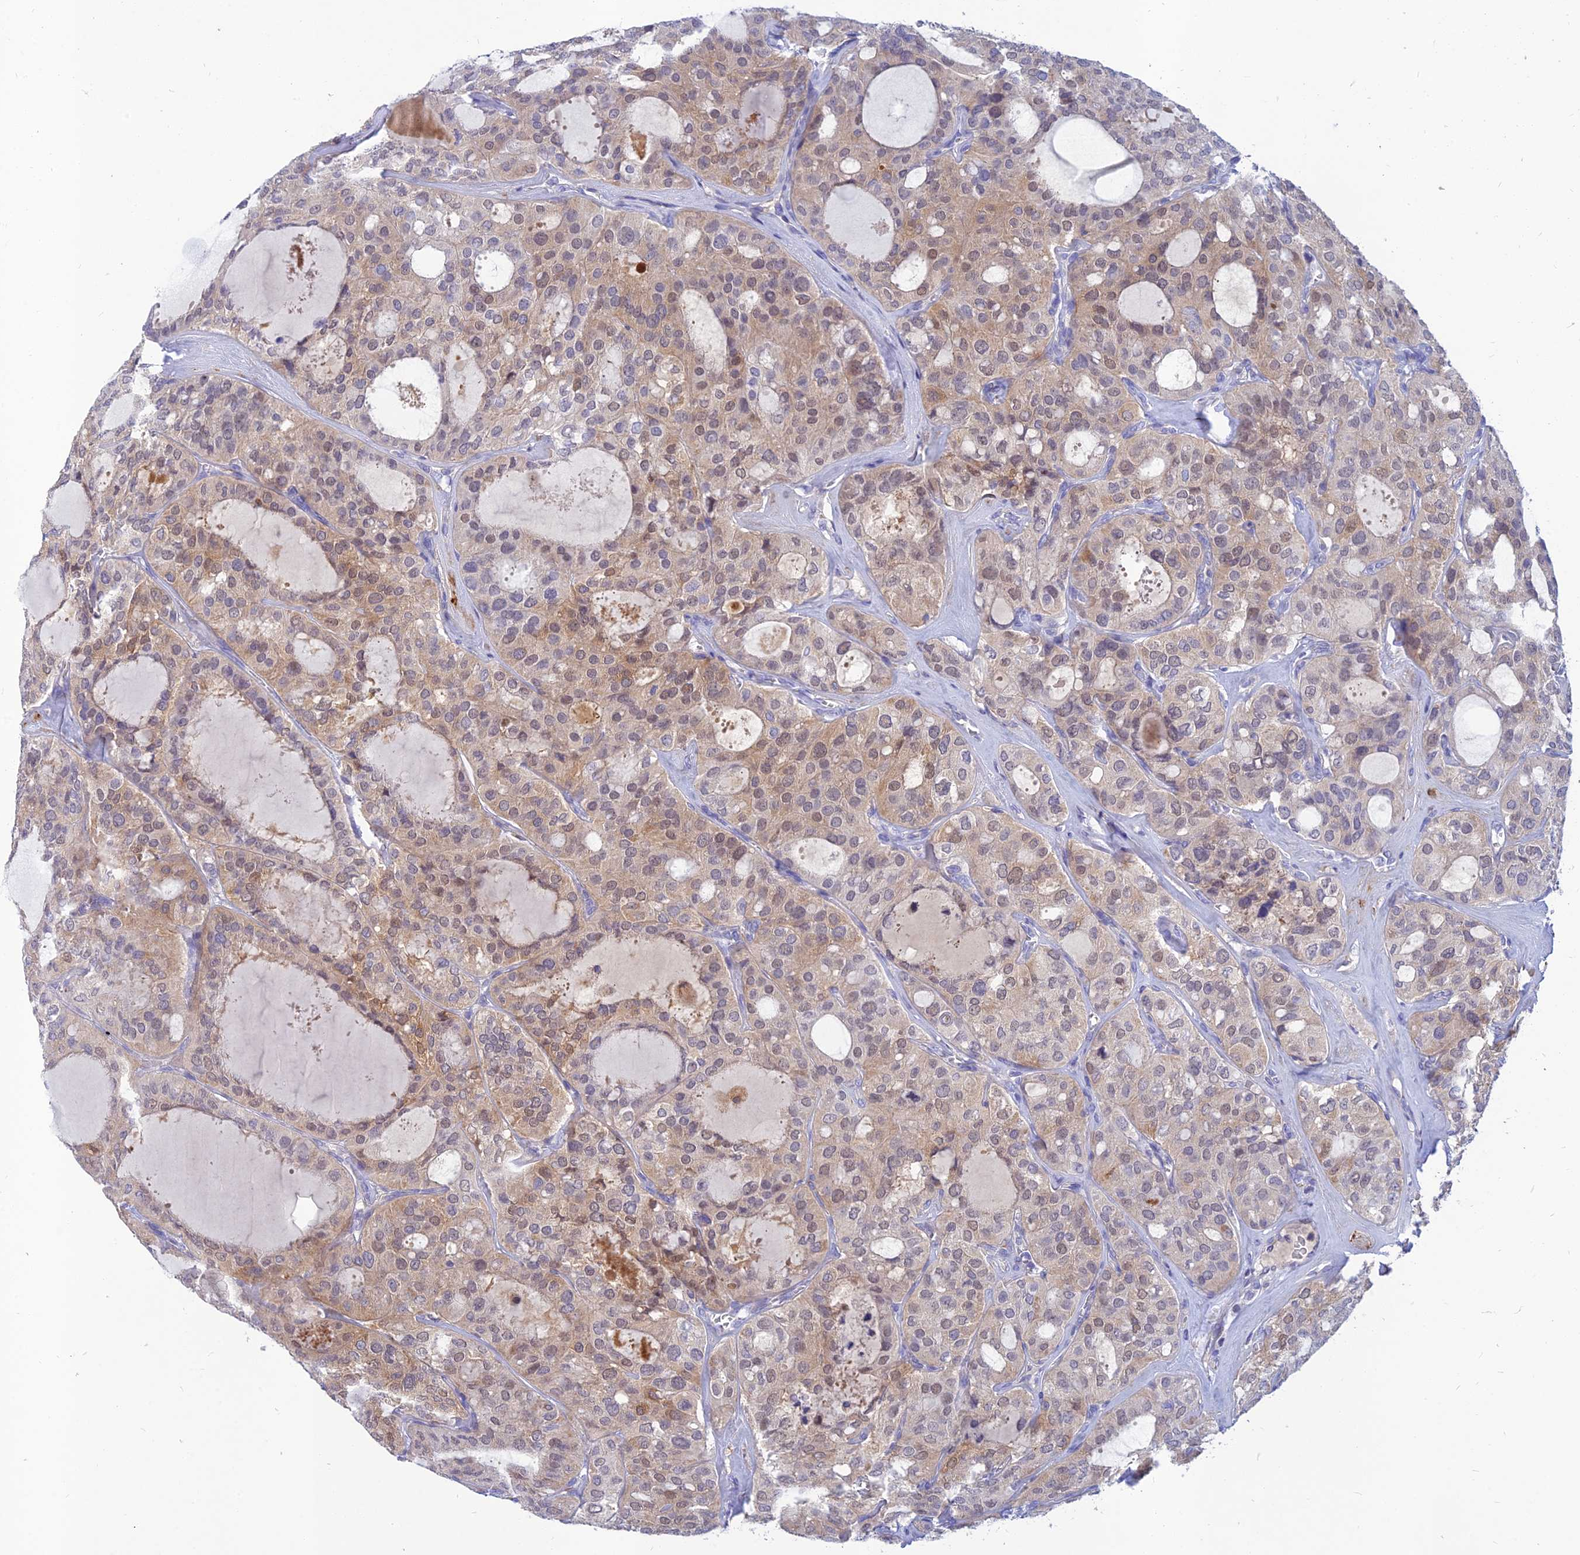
{"staining": {"intensity": "weak", "quantity": "25%-75%", "location": "cytoplasmic/membranous,nuclear"}, "tissue": "thyroid cancer", "cell_type": "Tumor cells", "image_type": "cancer", "snomed": [{"axis": "morphology", "description": "Follicular adenoma carcinoma, NOS"}, {"axis": "topography", "description": "Thyroid gland"}], "caption": "Protein expression analysis of human thyroid follicular adenoma carcinoma reveals weak cytoplasmic/membranous and nuclear expression in about 25%-75% of tumor cells.", "gene": "CACNA1B", "patient": {"sex": "male", "age": 75}}